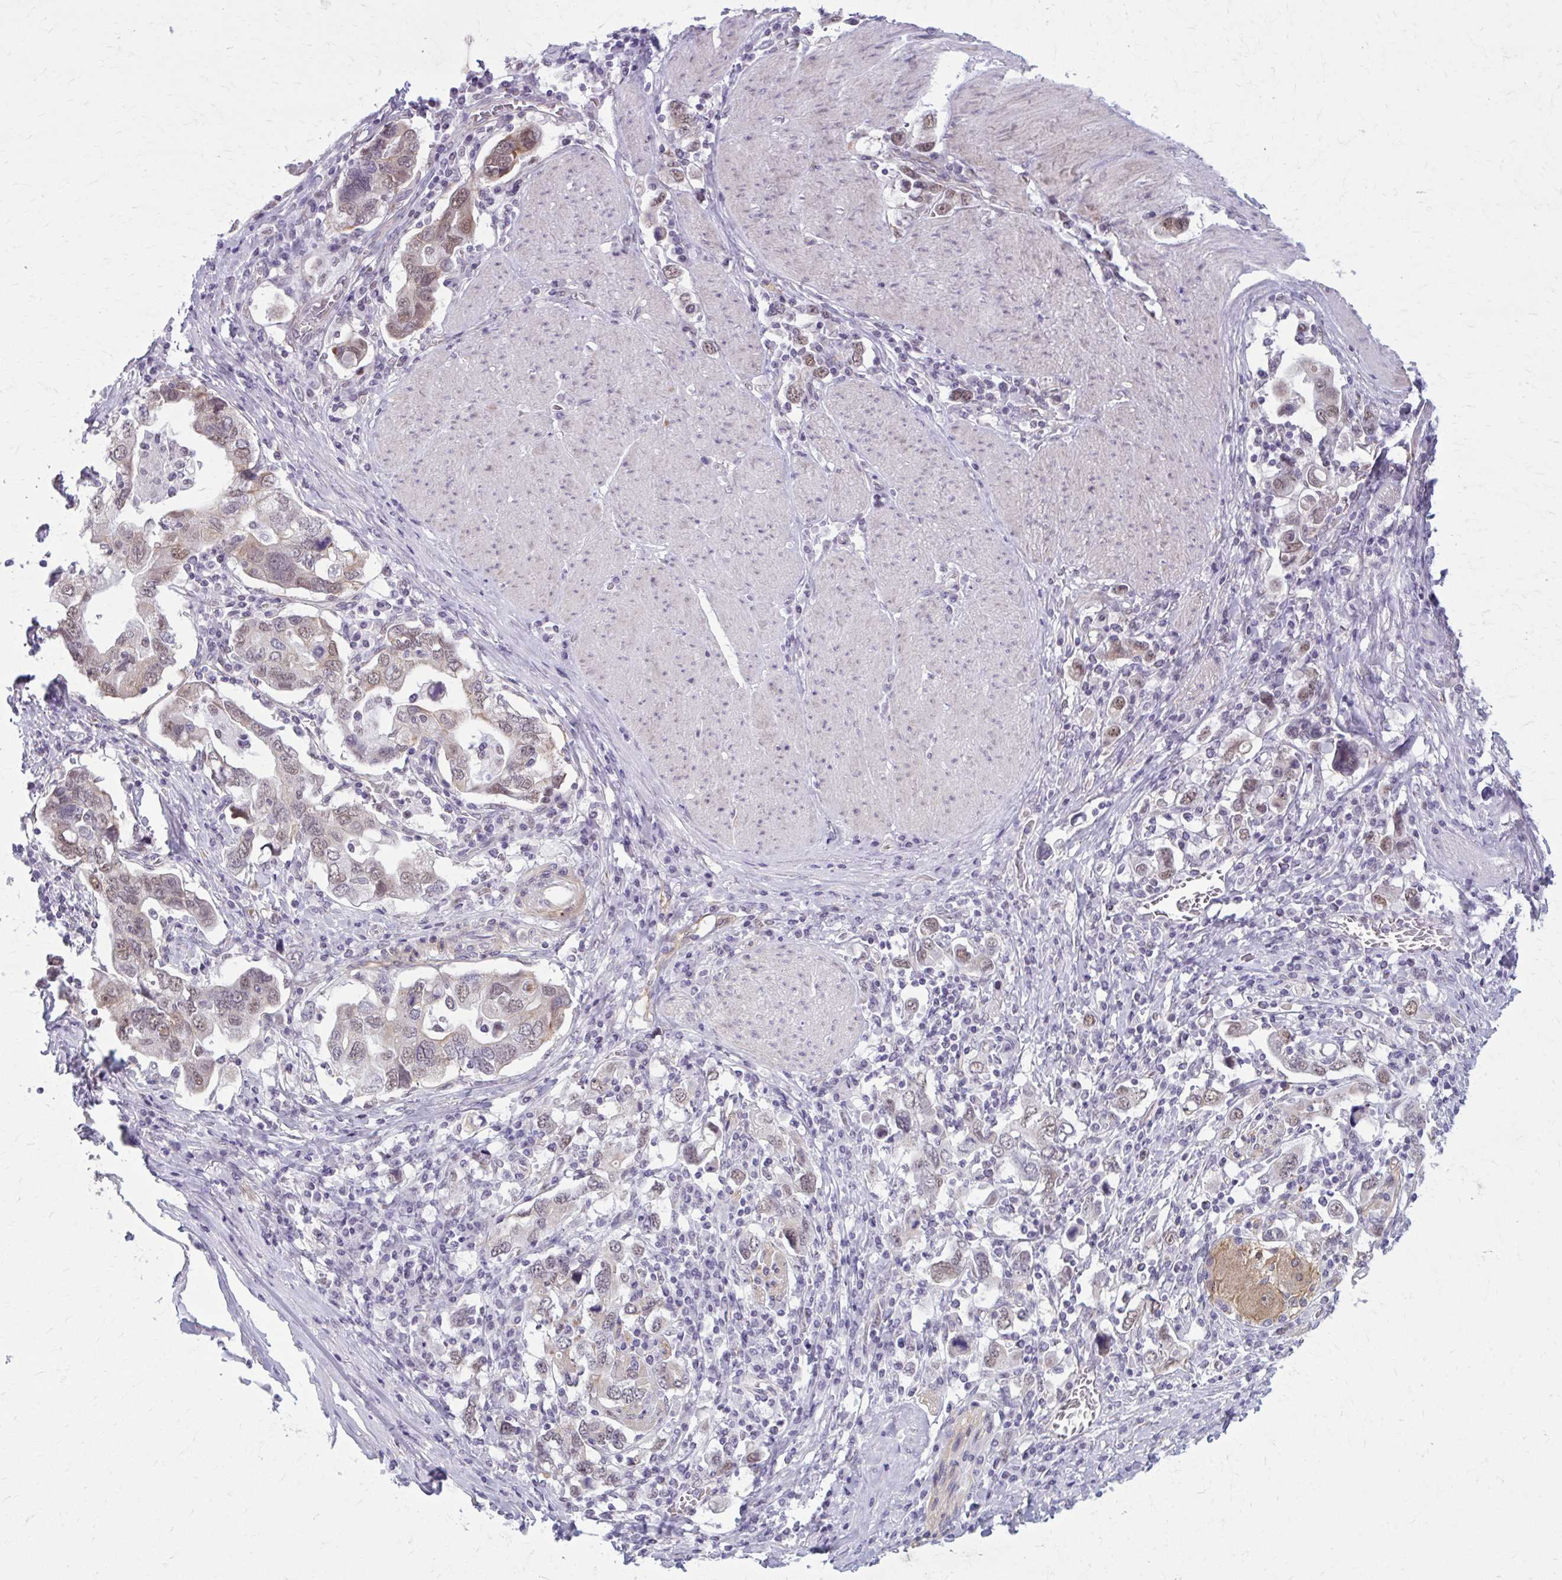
{"staining": {"intensity": "weak", "quantity": "25%-75%", "location": "cytoplasmic/membranous,nuclear"}, "tissue": "stomach cancer", "cell_type": "Tumor cells", "image_type": "cancer", "snomed": [{"axis": "morphology", "description": "Adenocarcinoma, NOS"}, {"axis": "topography", "description": "Stomach, upper"}, {"axis": "topography", "description": "Stomach"}], "caption": "Stomach cancer (adenocarcinoma) tissue reveals weak cytoplasmic/membranous and nuclear staining in about 25%-75% of tumor cells", "gene": "NUMBL", "patient": {"sex": "male", "age": 62}}